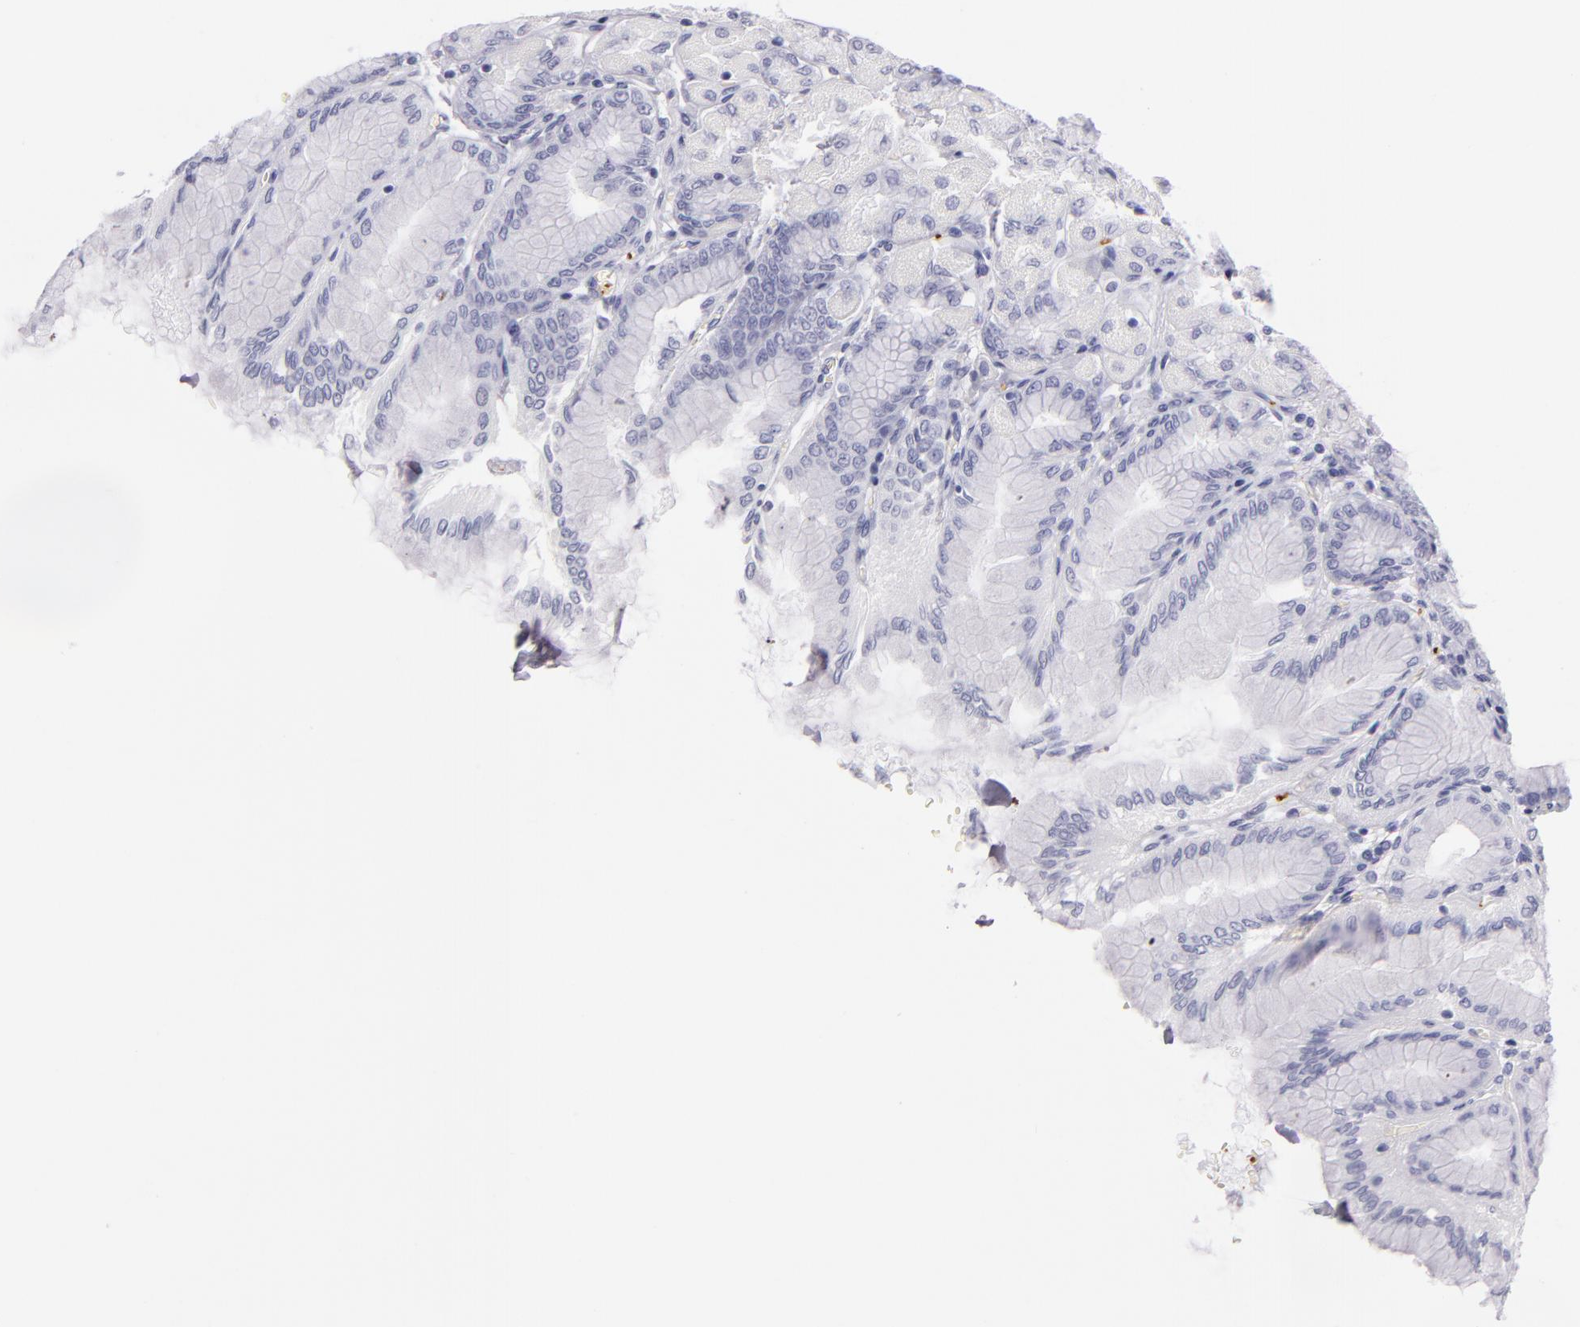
{"staining": {"intensity": "negative", "quantity": "none", "location": "none"}, "tissue": "stomach", "cell_type": "Glandular cells", "image_type": "normal", "snomed": [{"axis": "morphology", "description": "Normal tissue, NOS"}, {"axis": "topography", "description": "Stomach, upper"}], "caption": "DAB (3,3'-diaminobenzidine) immunohistochemical staining of benign stomach displays no significant expression in glandular cells.", "gene": "GP1BA", "patient": {"sex": "female", "age": 56}}